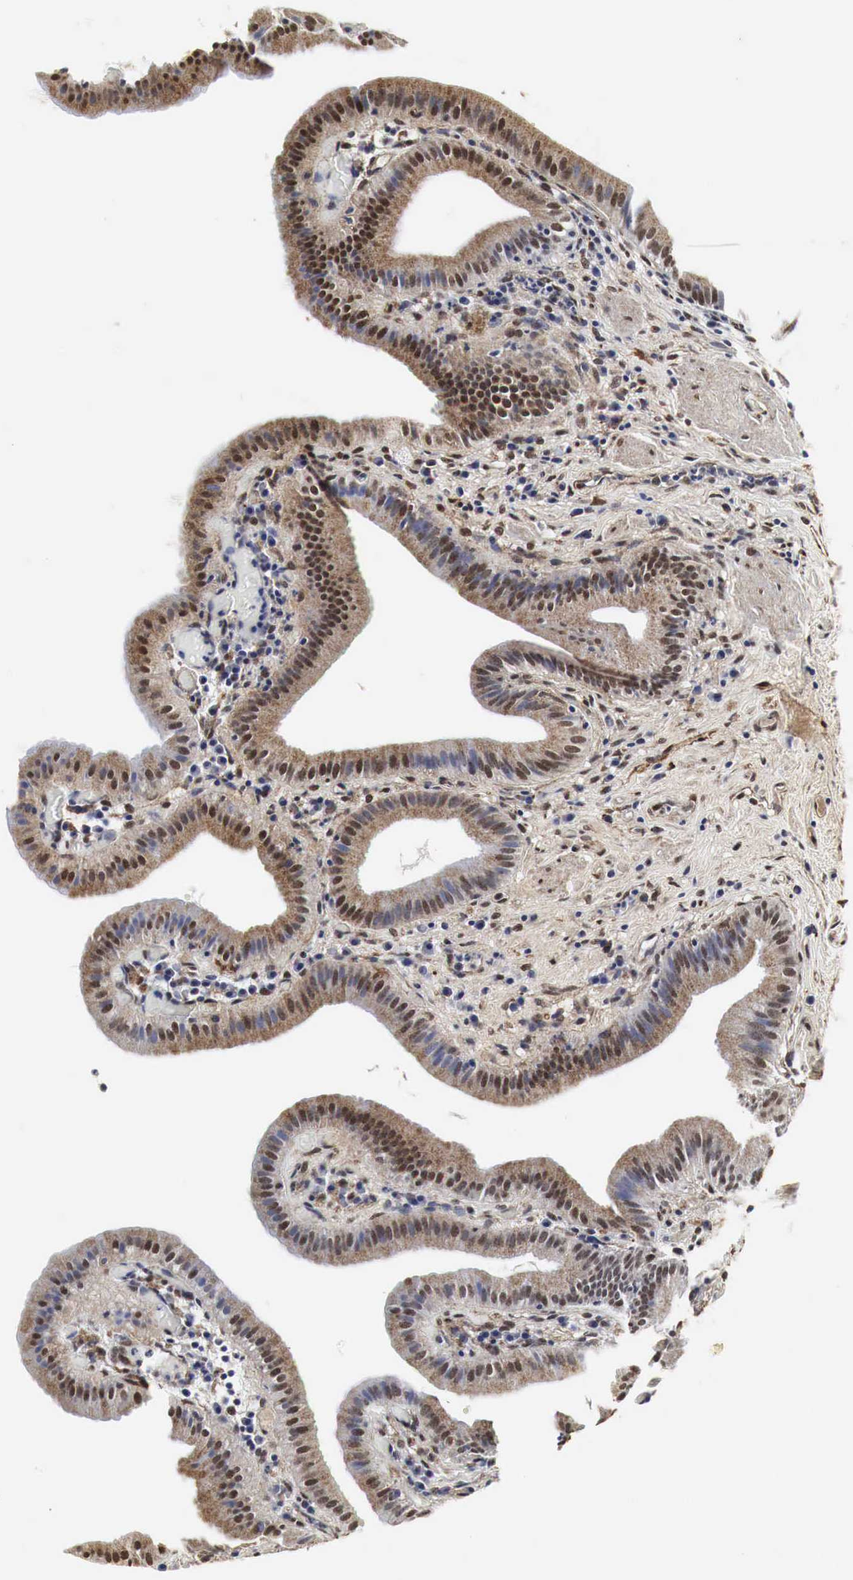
{"staining": {"intensity": "moderate", "quantity": "25%-75%", "location": "cytoplasmic/membranous,nuclear"}, "tissue": "gallbladder", "cell_type": "Glandular cells", "image_type": "normal", "snomed": [{"axis": "morphology", "description": "Normal tissue, NOS"}, {"axis": "topography", "description": "Gallbladder"}], "caption": "Gallbladder stained with immunohistochemistry (IHC) reveals moderate cytoplasmic/membranous,nuclear staining in about 25%-75% of glandular cells. The staining was performed using DAB, with brown indicating positive protein expression. Nuclei are stained blue with hematoxylin.", "gene": "SPIN1", "patient": {"sex": "female", "age": 76}}